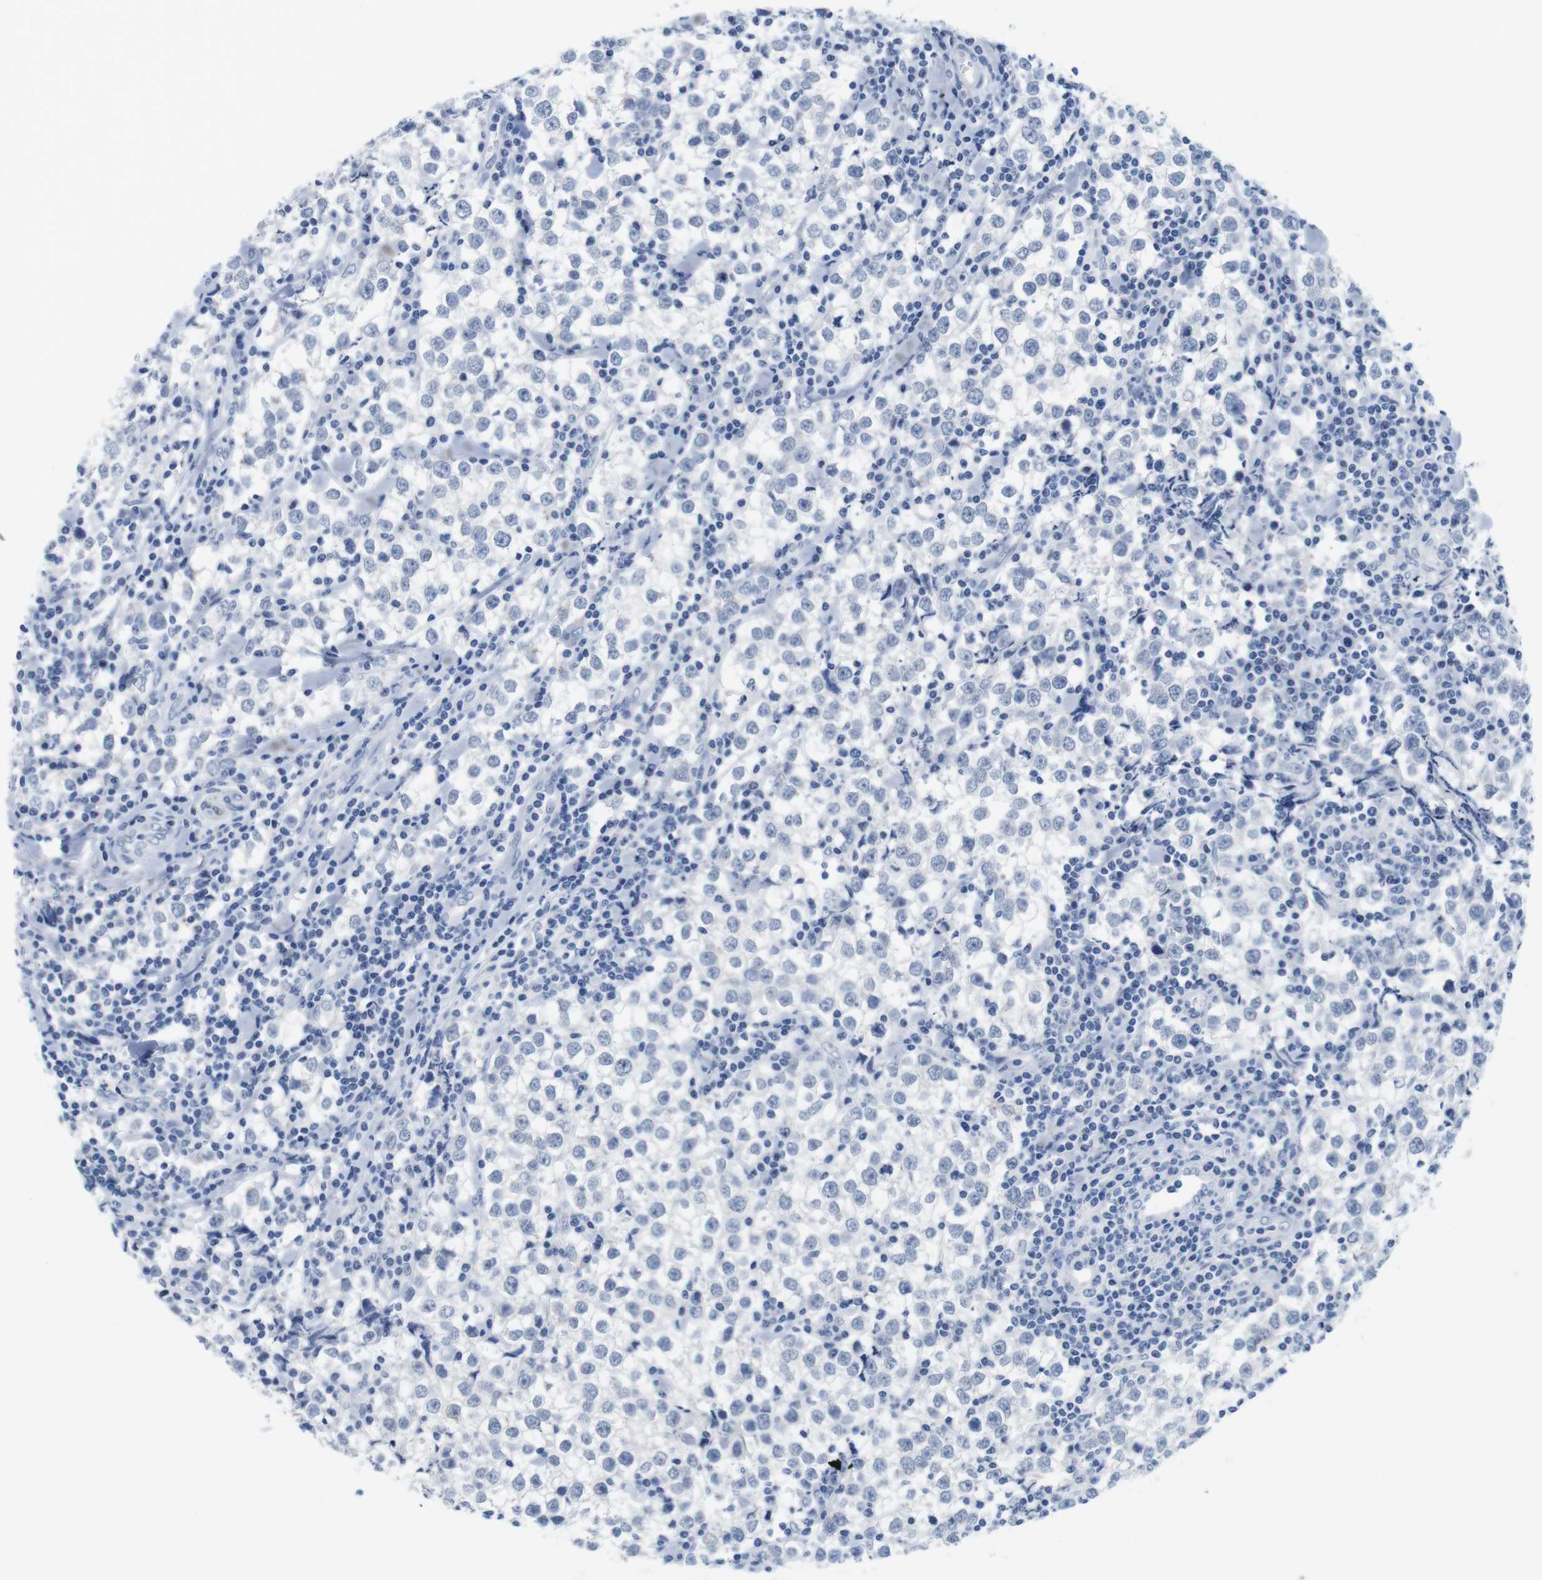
{"staining": {"intensity": "negative", "quantity": "none", "location": "none"}, "tissue": "testis cancer", "cell_type": "Tumor cells", "image_type": "cancer", "snomed": [{"axis": "morphology", "description": "Seminoma, NOS"}, {"axis": "morphology", "description": "Carcinoma, Embryonal, NOS"}, {"axis": "topography", "description": "Testis"}], "caption": "DAB (3,3'-diaminobenzidine) immunohistochemical staining of human testis cancer (seminoma) exhibits no significant positivity in tumor cells.", "gene": "MAP6", "patient": {"sex": "male", "age": 36}}